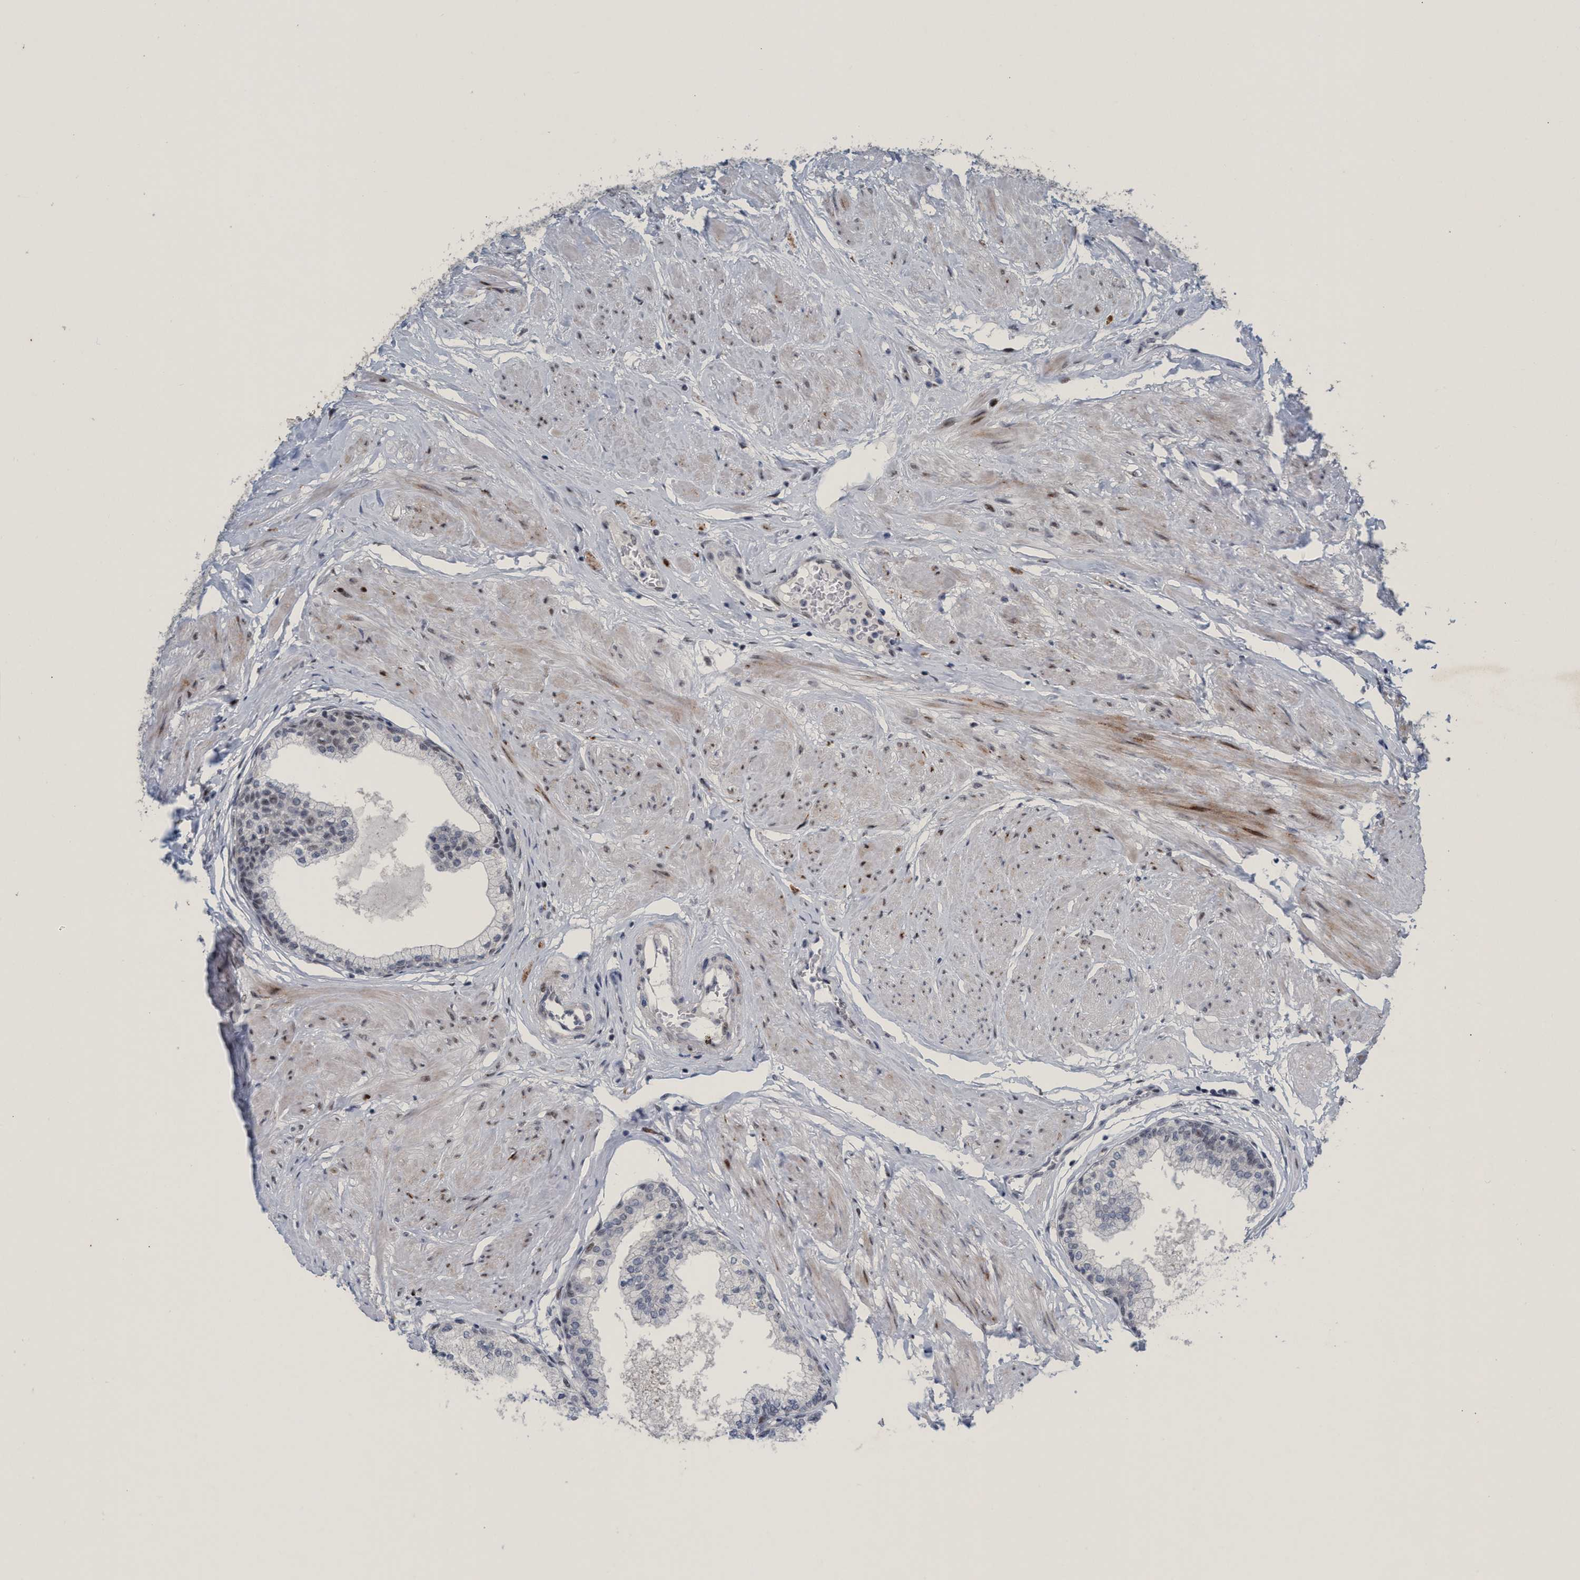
{"staining": {"intensity": "weak", "quantity": "<25%", "location": "nuclear"}, "tissue": "seminal vesicle", "cell_type": "Glandular cells", "image_type": "normal", "snomed": [{"axis": "morphology", "description": "Normal tissue, NOS"}, {"axis": "topography", "description": "Prostate"}, {"axis": "topography", "description": "Seminal veicle"}], "caption": "A histopathology image of human seminal vesicle is negative for staining in glandular cells. (Stains: DAB immunohistochemistry (IHC) with hematoxylin counter stain, Microscopy: brightfield microscopy at high magnification).", "gene": "CWC27", "patient": {"sex": "male", "age": 60}}